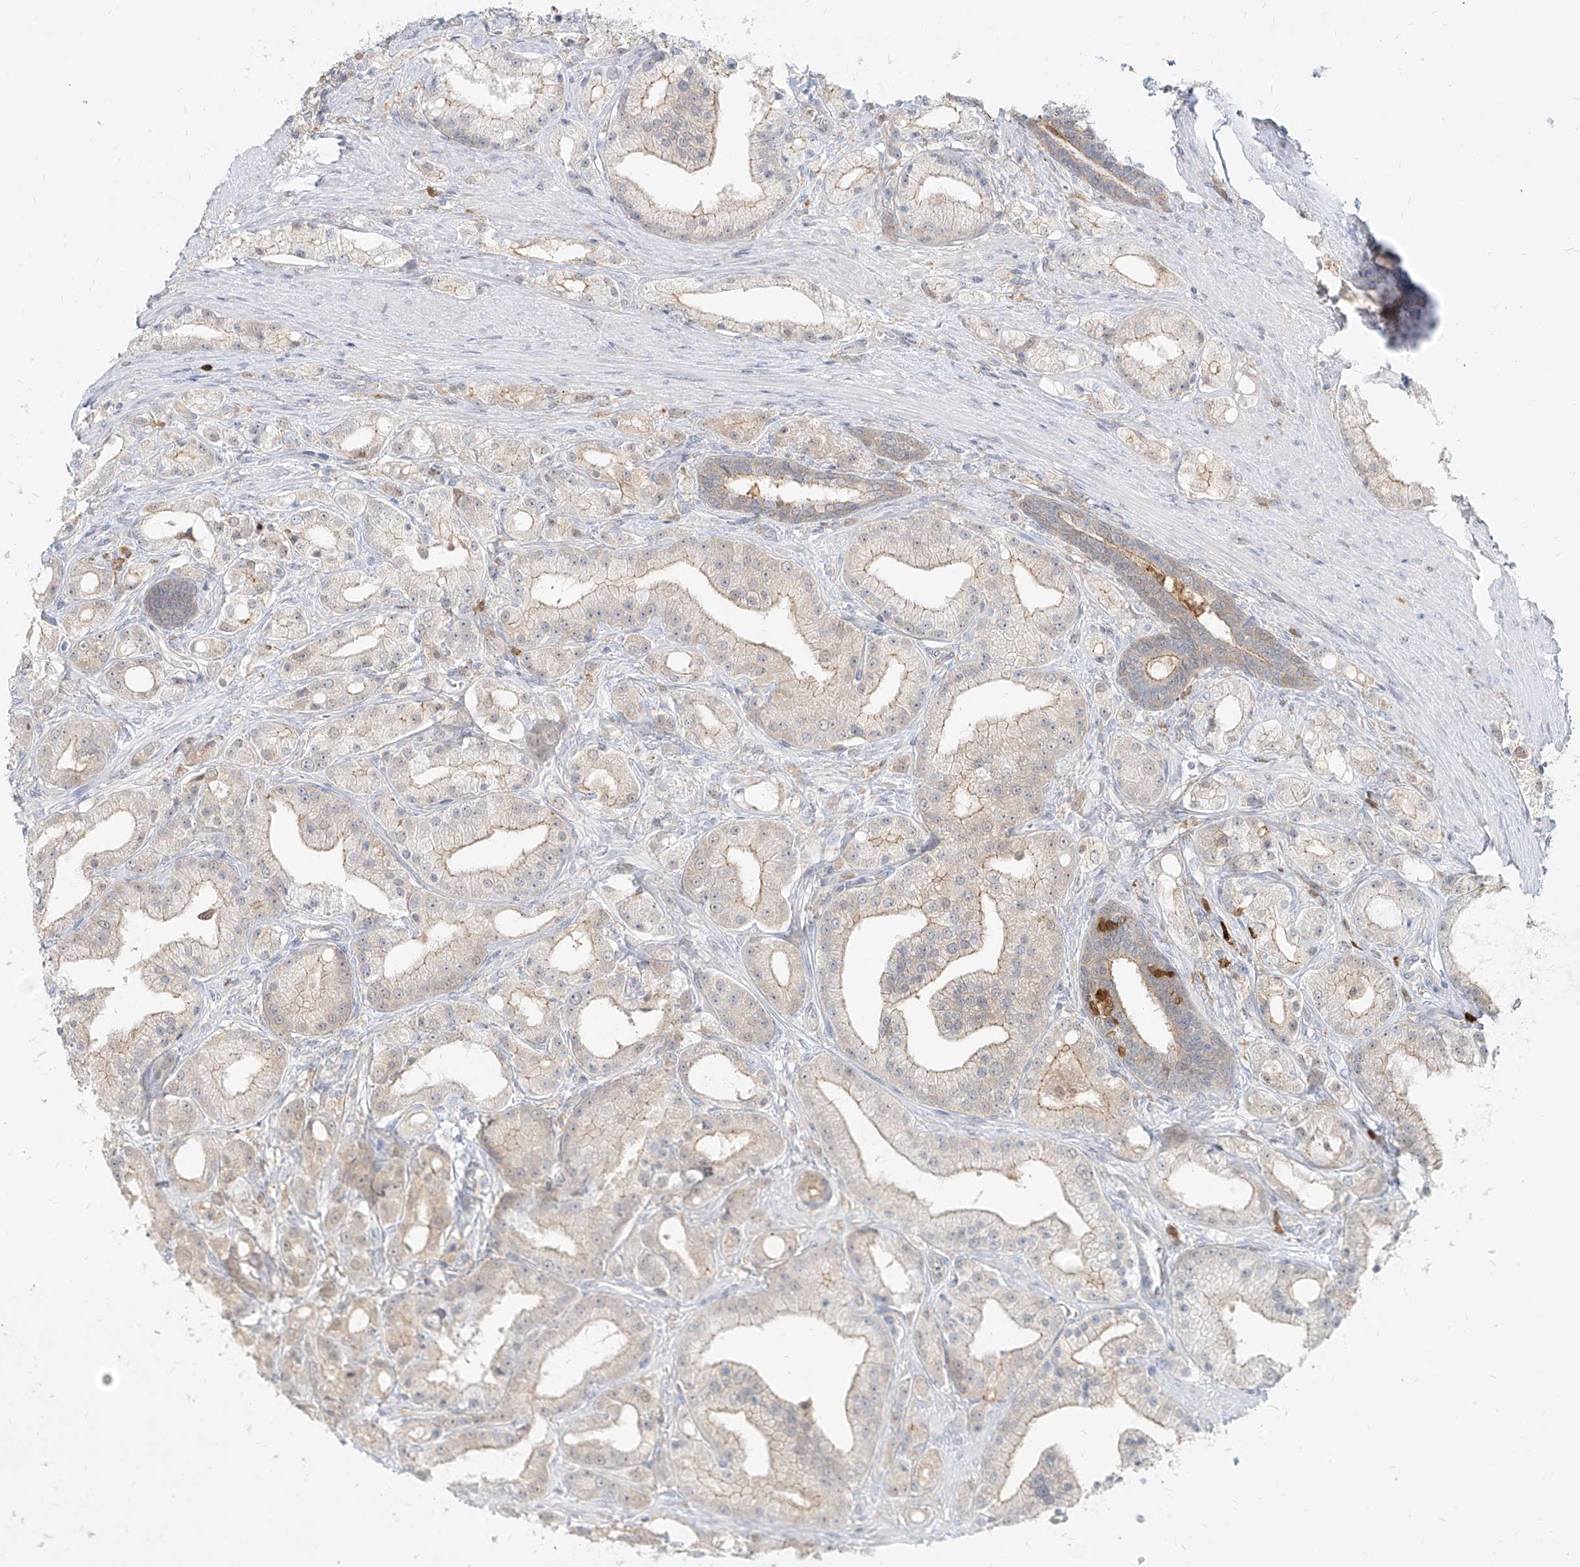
{"staining": {"intensity": "moderate", "quantity": "<25%", "location": "cytoplasmic/membranous,nuclear"}, "tissue": "prostate cancer", "cell_type": "Tumor cells", "image_type": "cancer", "snomed": [{"axis": "morphology", "description": "Adenocarcinoma, Low grade"}, {"axis": "topography", "description": "Prostate"}], "caption": "A low amount of moderate cytoplasmic/membranous and nuclear staining is present in about <25% of tumor cells in low-grade adenocarcinoma (prostate) tissue.", "gene": "PGD", "patient": {"sex": "male", "age": 67}}